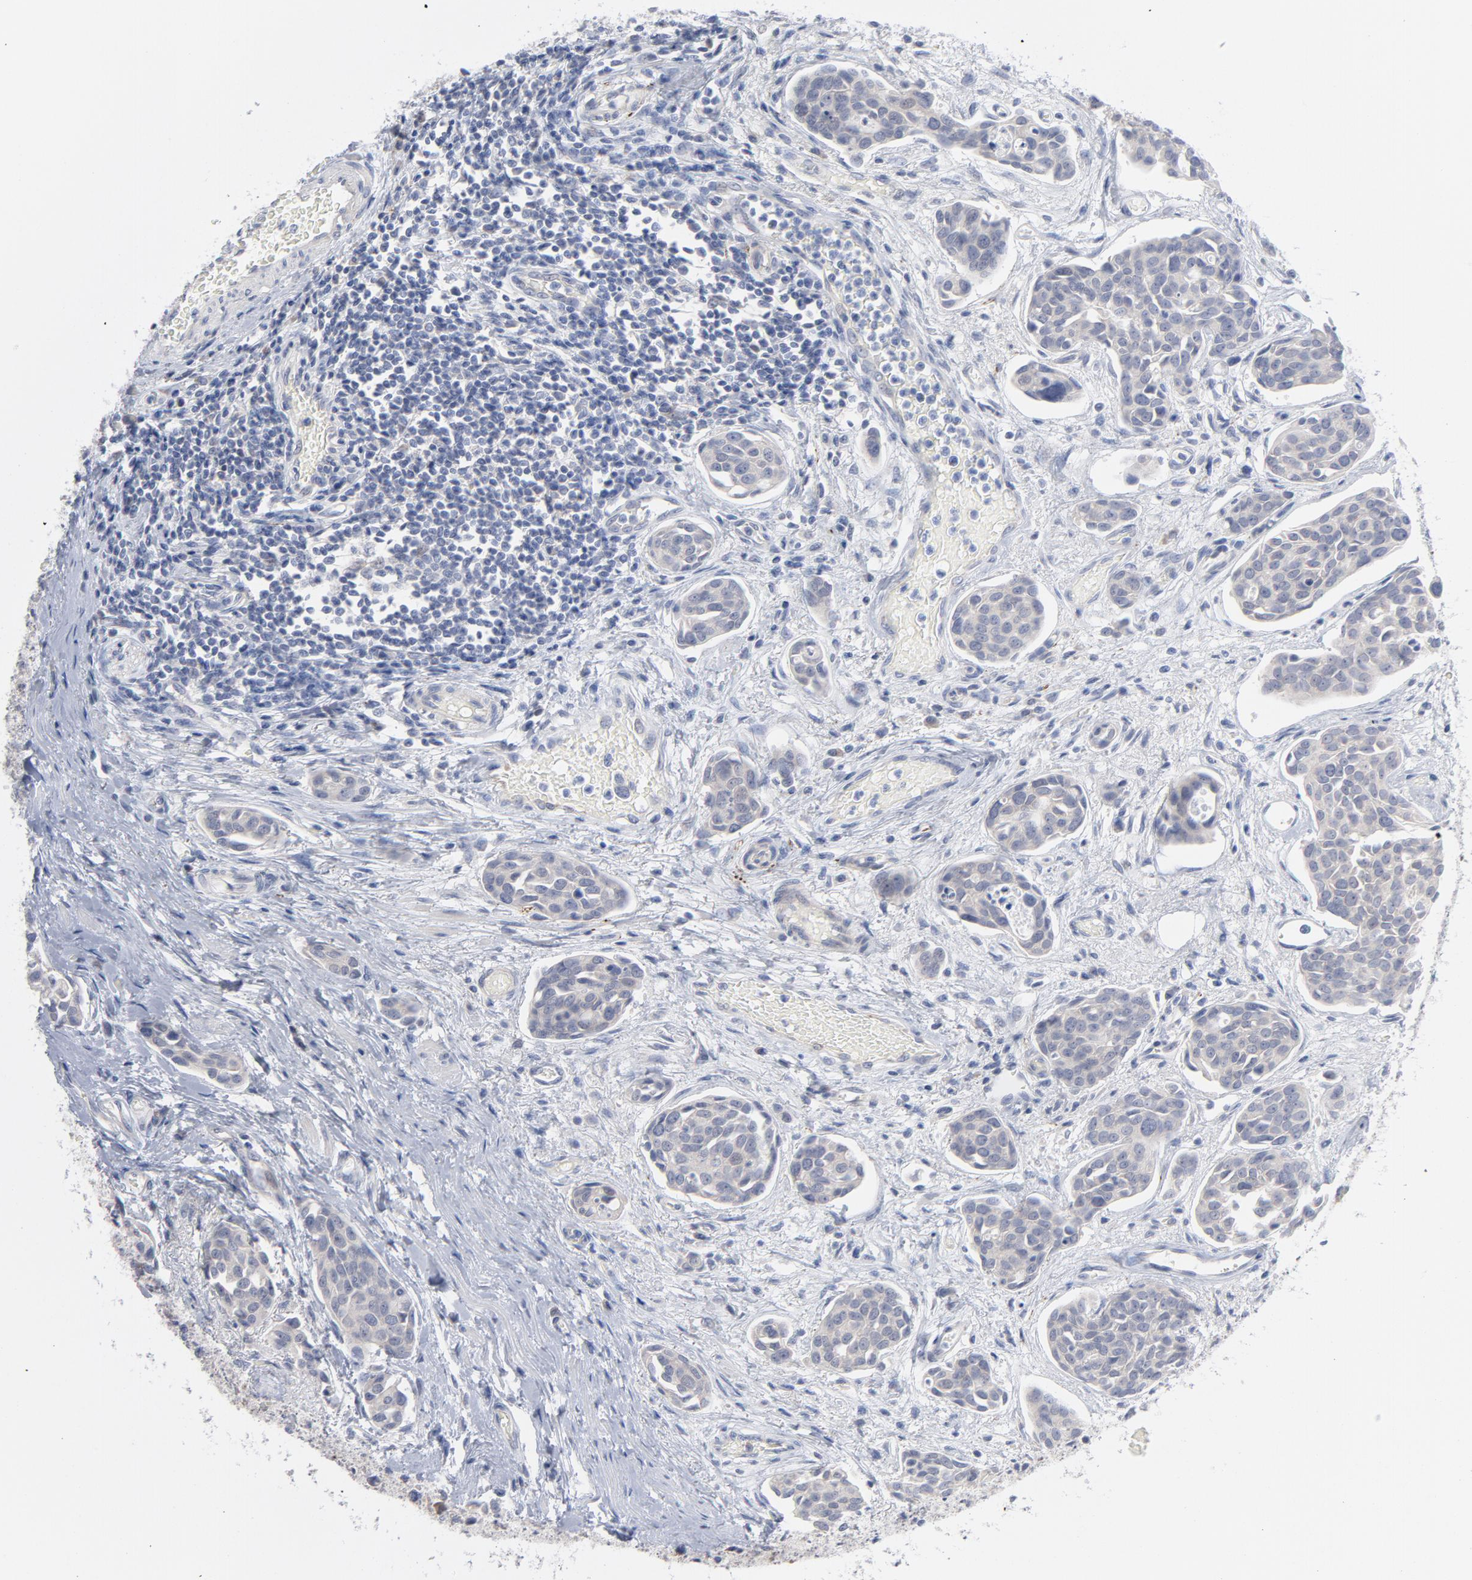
{"staining": {"intensity": "weak", "quantity": "<25%", "location": "cytoplasmic/membranous"}, "tissue": "urothelial cancer", "cell_type": "Tumor cells", "image_type": "cancer", "snomed": [{"axis": "morphology", "description": "Urothelial carcinoma, High grade"}, {"axis": "topography", "description": "Urinary bladder"}], "caption": "A high-resolution image shows IHC staining of urothelial cancer, which demonstrates no significant staining in tumor cells.", "gene": "CPE", "patient": {"sex": "male", "age": 78}}